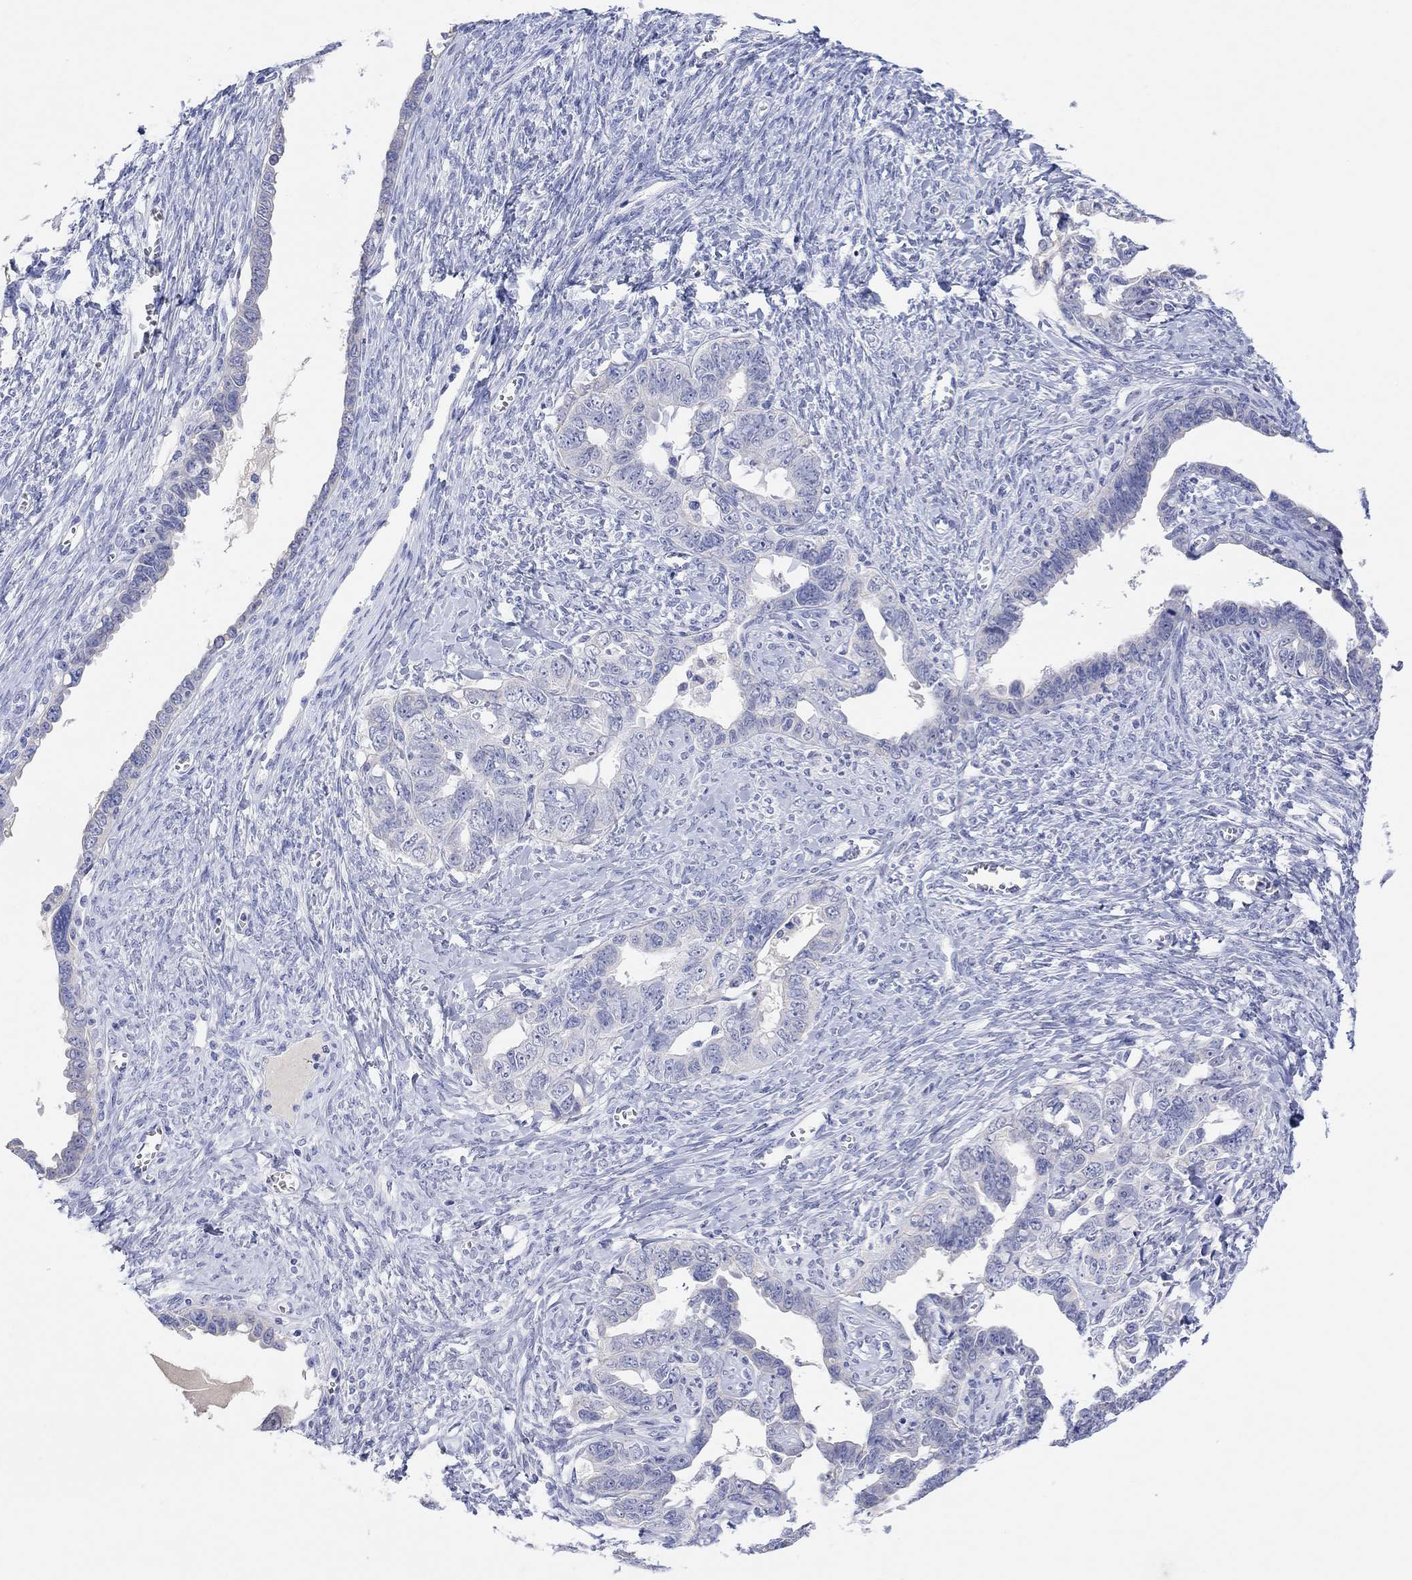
{"staining": {"intensity": "negative", "quantity": "none", "location": "none"}, "tissue": "ovarian cancer", "cell_type": "Tumor cells", "image_type": "cancer", "snomed": [{"axis": "morphology", "description": "Cystadenocarcinoma, serous, NOS"}, {"axis": "topography", "description": "Ovary"}], "caption": "A high-resolution photomicrograph shows IHC staining of ovarian cancer, which exhibits no significant expression in tumor cells.", "gene": "TYR", "patient": {"sex": "female", "age": 69}}